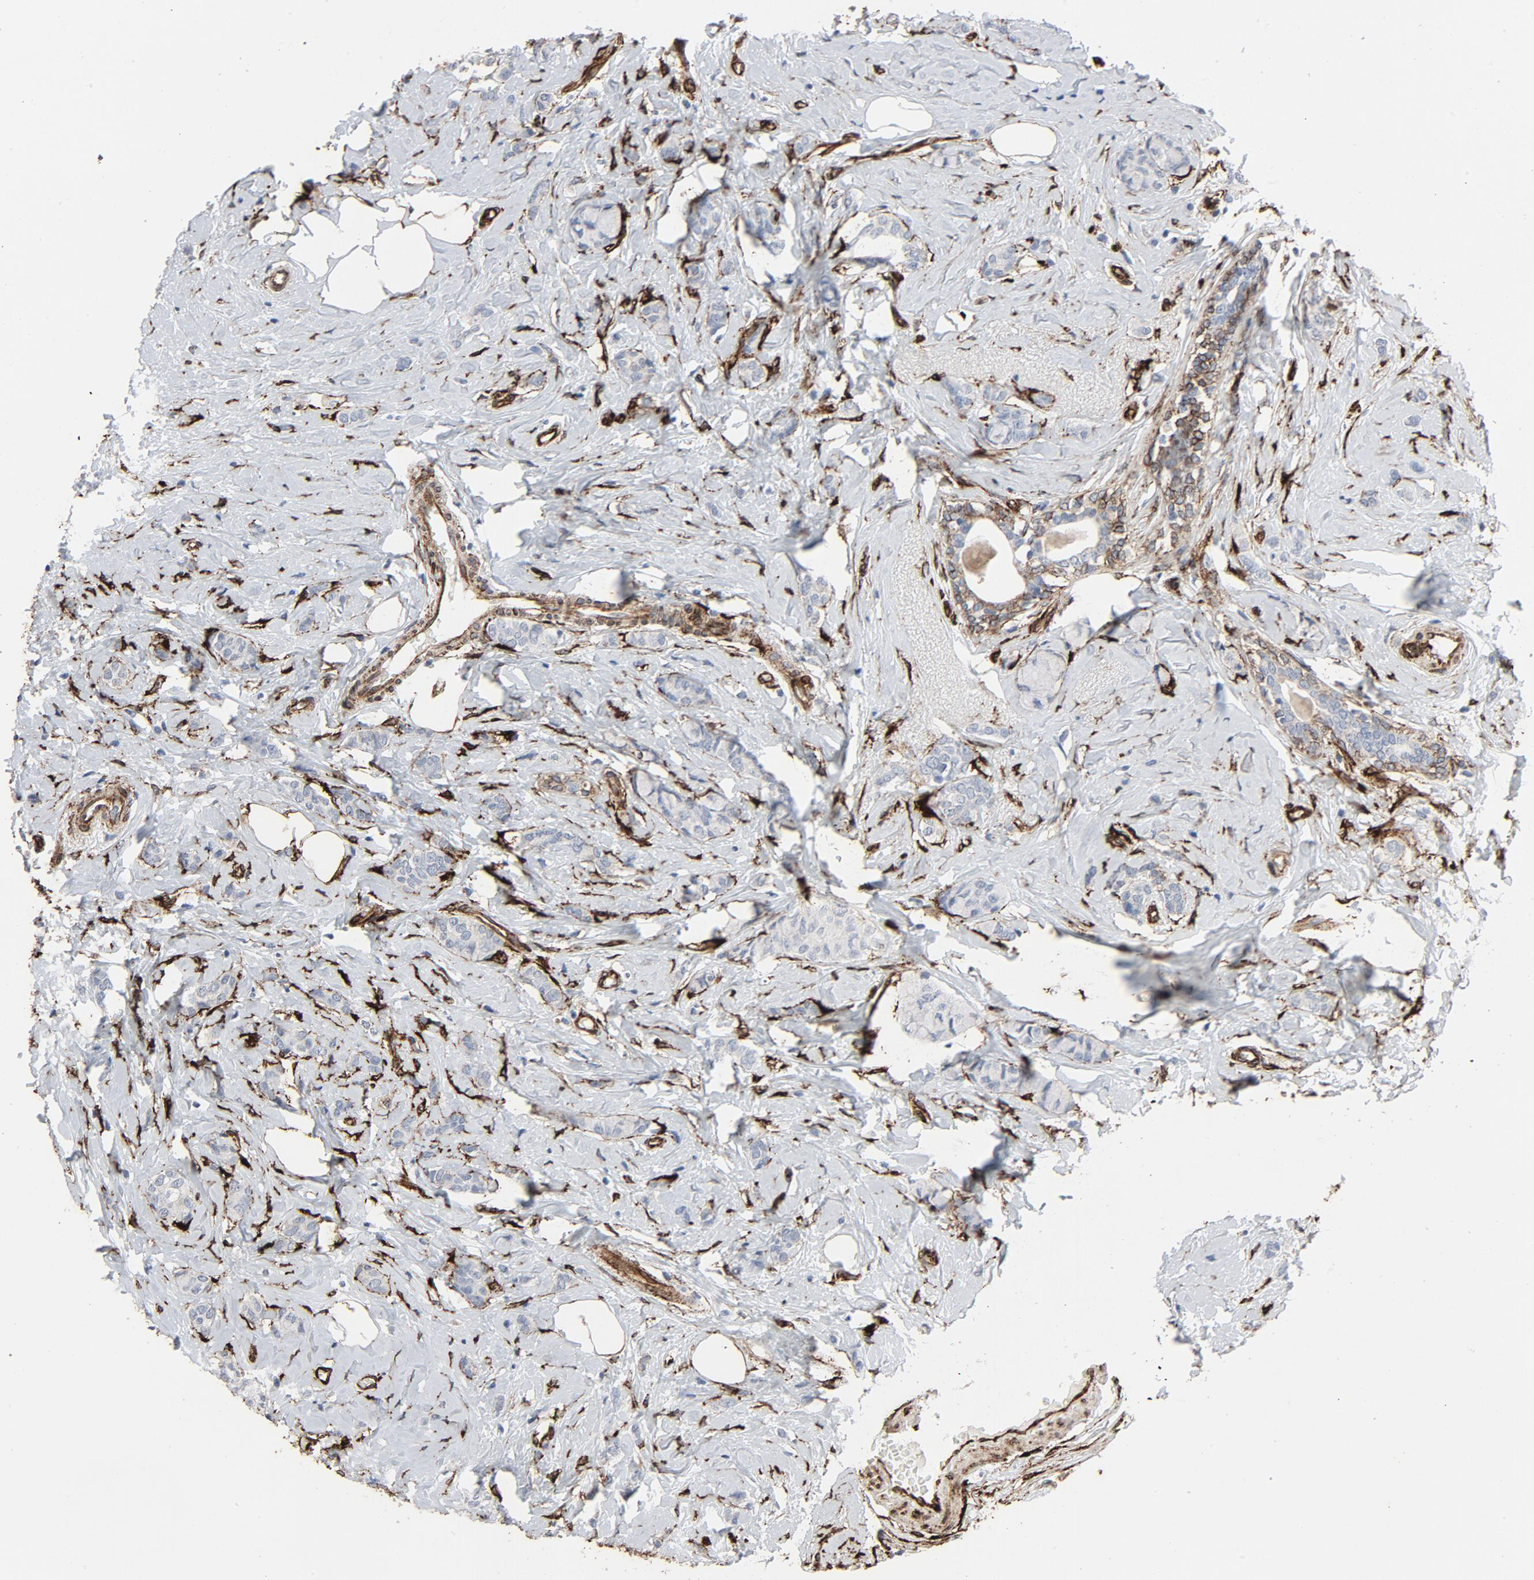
{"staining": {"intensity": "negative", "quantity": "none", "location": "none"}, "tissue": "breast cancer", "cell_type": "Tumor cells", "image_type": "cancer", "snomed": [{"axis": "morphology", "description": "Lobular carcinoma"}, {"axis": "topography", "description": "Breast"}], "caption": "An IHC histopathology image of lobular carcinoma (breast) is shown. There is no staining in tumor cells of lobular carcinoma (breast).", "gene": "SERPINH1", "patient": {"sex": "female", "age": 60}}